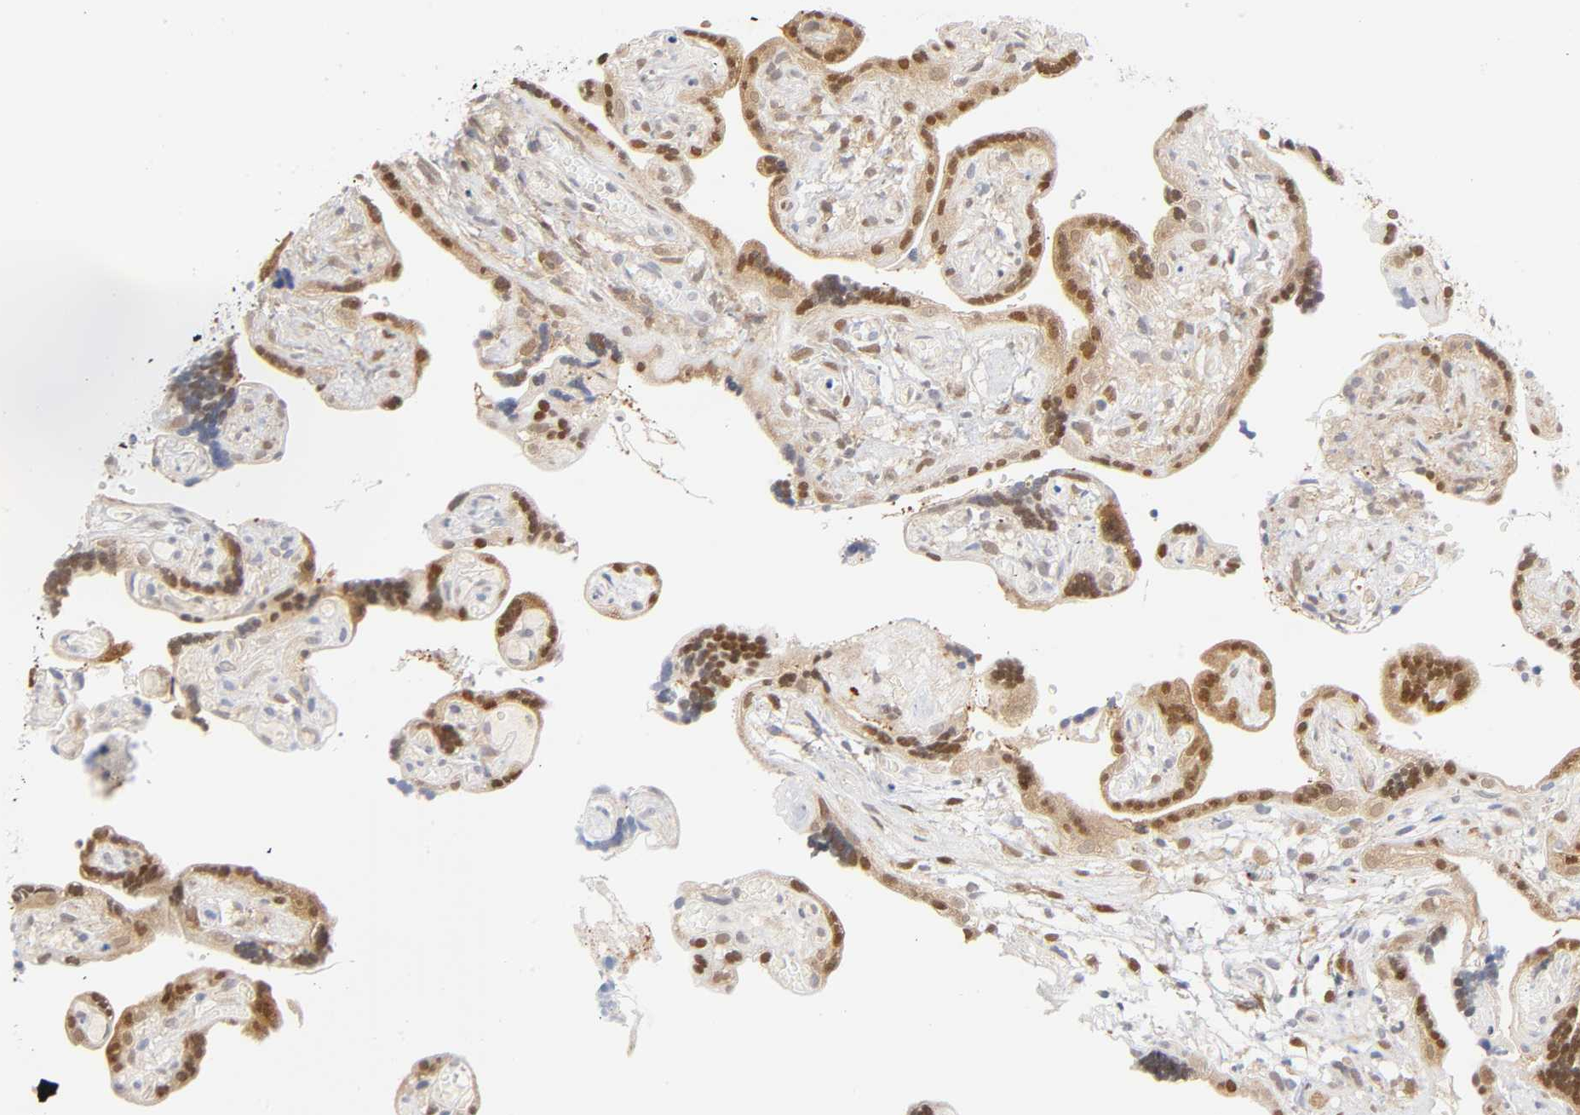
{"staining": {"intensity": "weak", "quantity": ">75%", "location": "cytoplasmic/membranous"}, "tissue": "placenta", "cell_type": "Decidual cells", "image_type": "normal", "snomed": [{"axis": "morphology", "description": "Normal tissue, NOS"}, {"axis": "topography", "description": "Placenta"}], "caption": "Protein expression analysis of normal human placenta reveals weak cytoplasmic/membranous staining in about >75% of decidual cells.", "gene": "DFFB", "patient": {"sex": "female", "age": 30}}